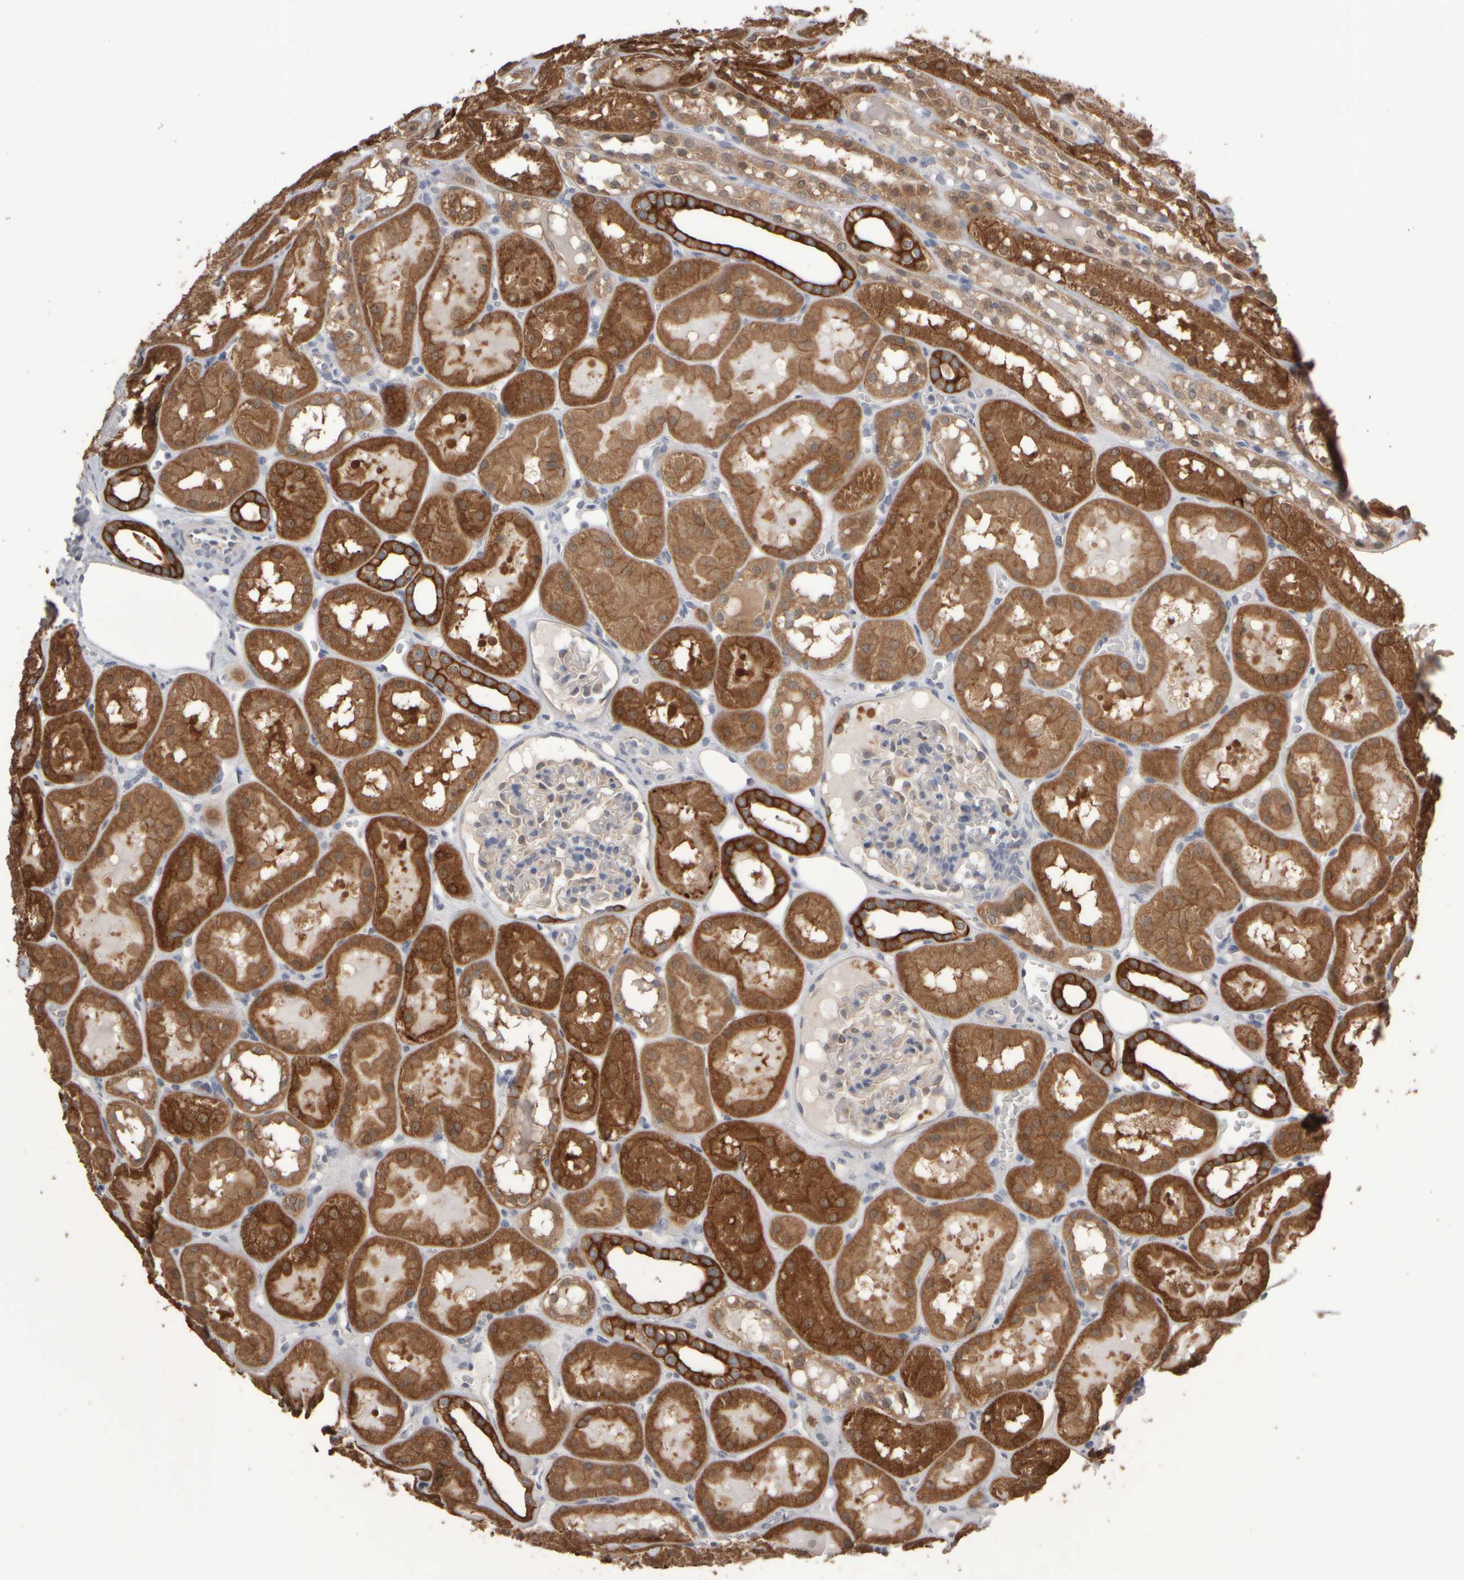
{"staining": {"intensity": "moderate", "quantity": "<25%", "location": "cytoplasmic/membranous"}, "tissue": "kidney", "cell_type": "Cells in glomeruli", "image_type": "normal", "snomed": [{"axis": "morphology", "description": "Normal tissue, NOS"}, {"axis": "topography", "description": "Kidney"}, {"axis": "topography", "description": "Urinary bladder"}], "caption": "Brown immunohistochemical staining in benign kidney exhibits moderate cytoplasmic/membranous positivity in about <25% of cells in glomeruli.", "gene": "EPHX2", "patient": {"sex": "male", "age": 16}}